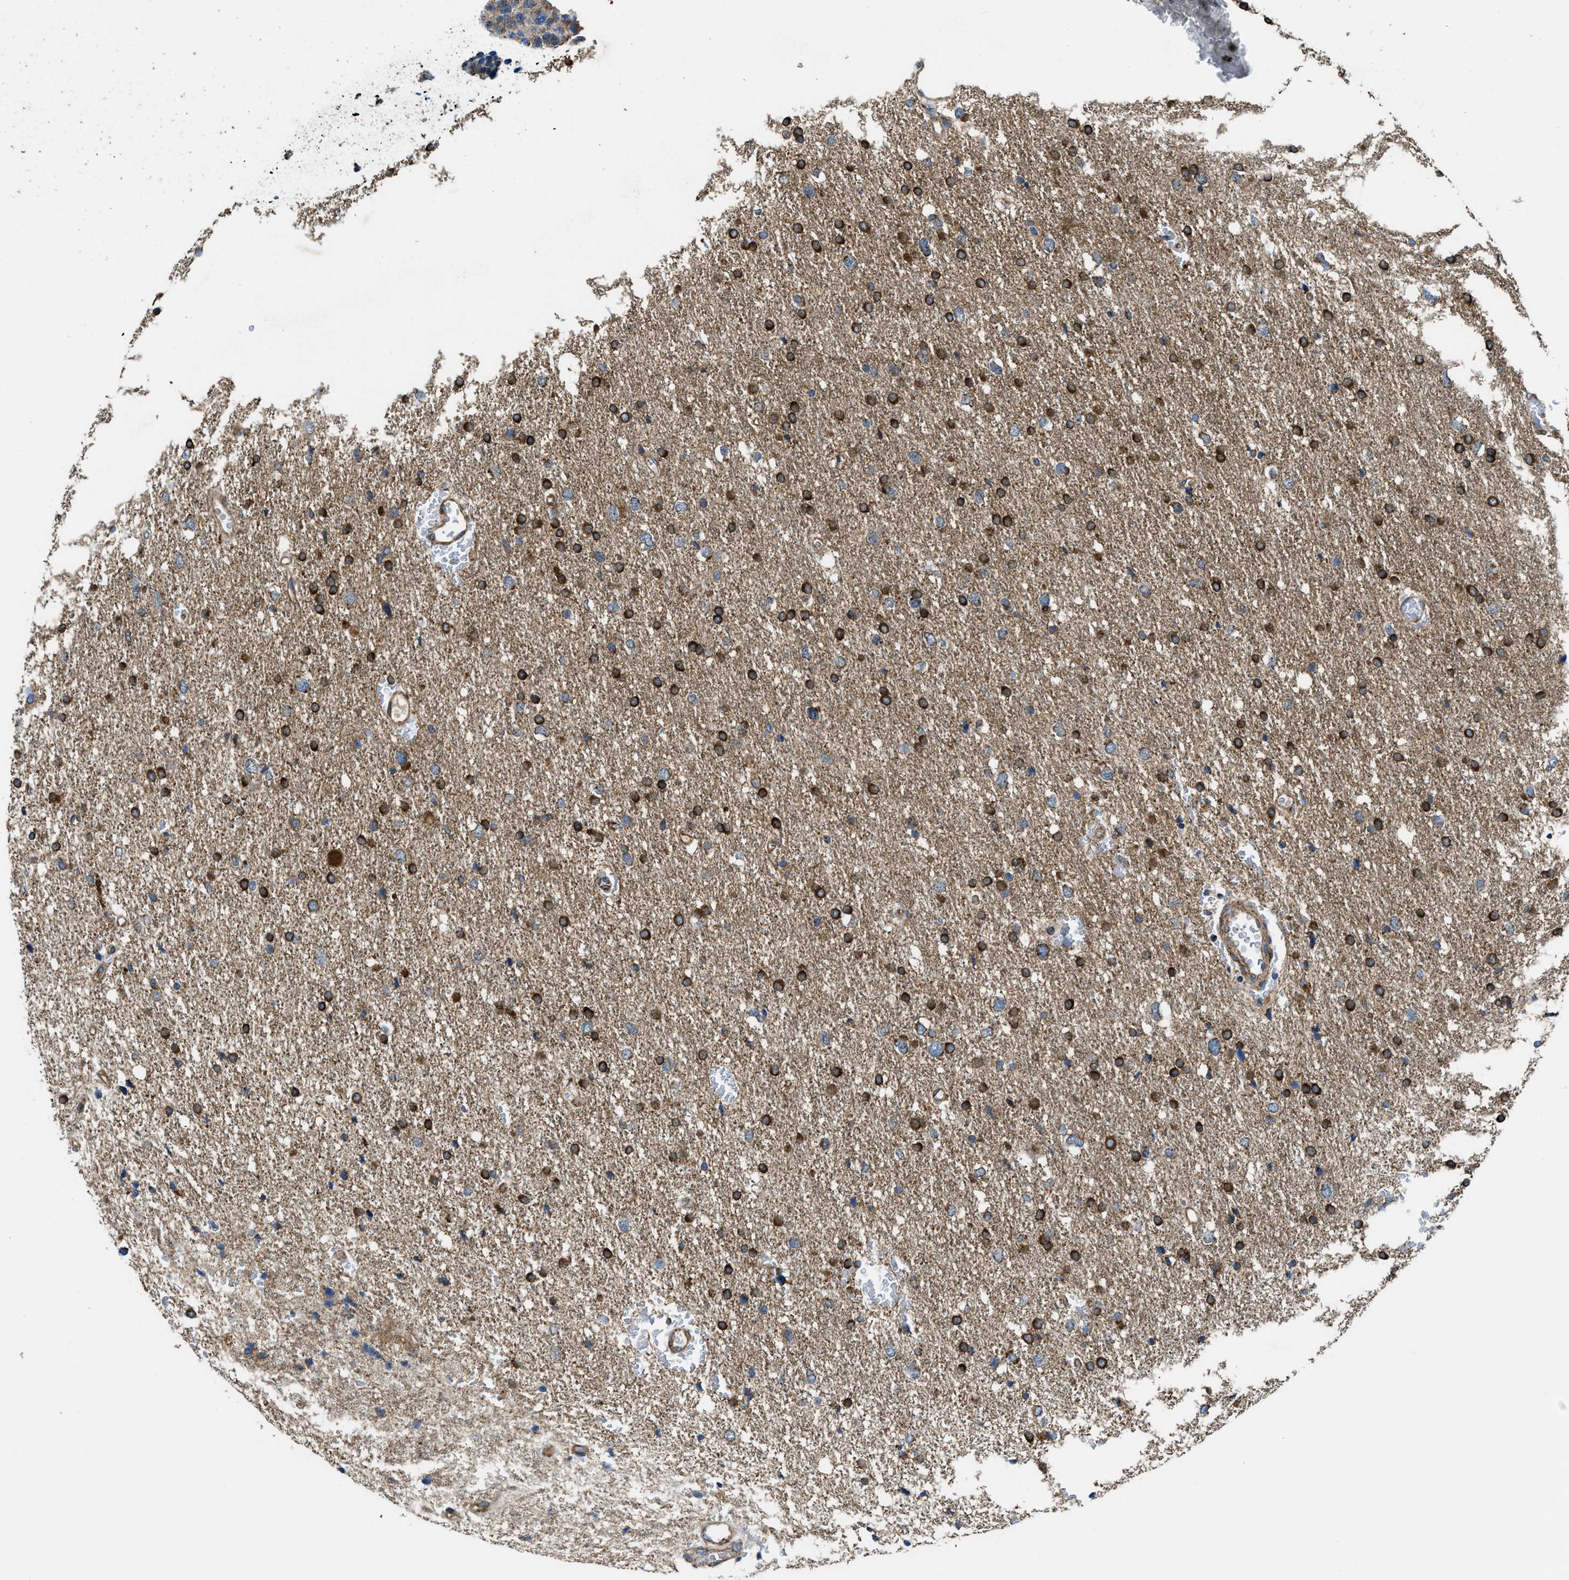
{"staining": {"intensity": "strong", "quantity": ">75%", "location": "cytoplasmic/membranous"}, "tissue": "glioma", "cell_type": "Tumor cells", "image_type": "cancer", "snomed": [{"axis": "morphology", "description": "Glioma, malignant, Low grade"}, {"axis": "topography", "description": "Brain"}], "caption": "Immunohistochemistry (DAB) staining of human malignant glioma (low-grade) exhibits strong cytoplasmic/membranous protein positivity in about >75% of tumor cells. The staining was performed using DAB (3,3'-diaminobenzidine) to visualize the protein expression in brown, while the nuclei were stained in blue with hematoxylin (Magnification: 20x).", "gene": "STK33", "patient": {"sex": "female", "age": 37}}